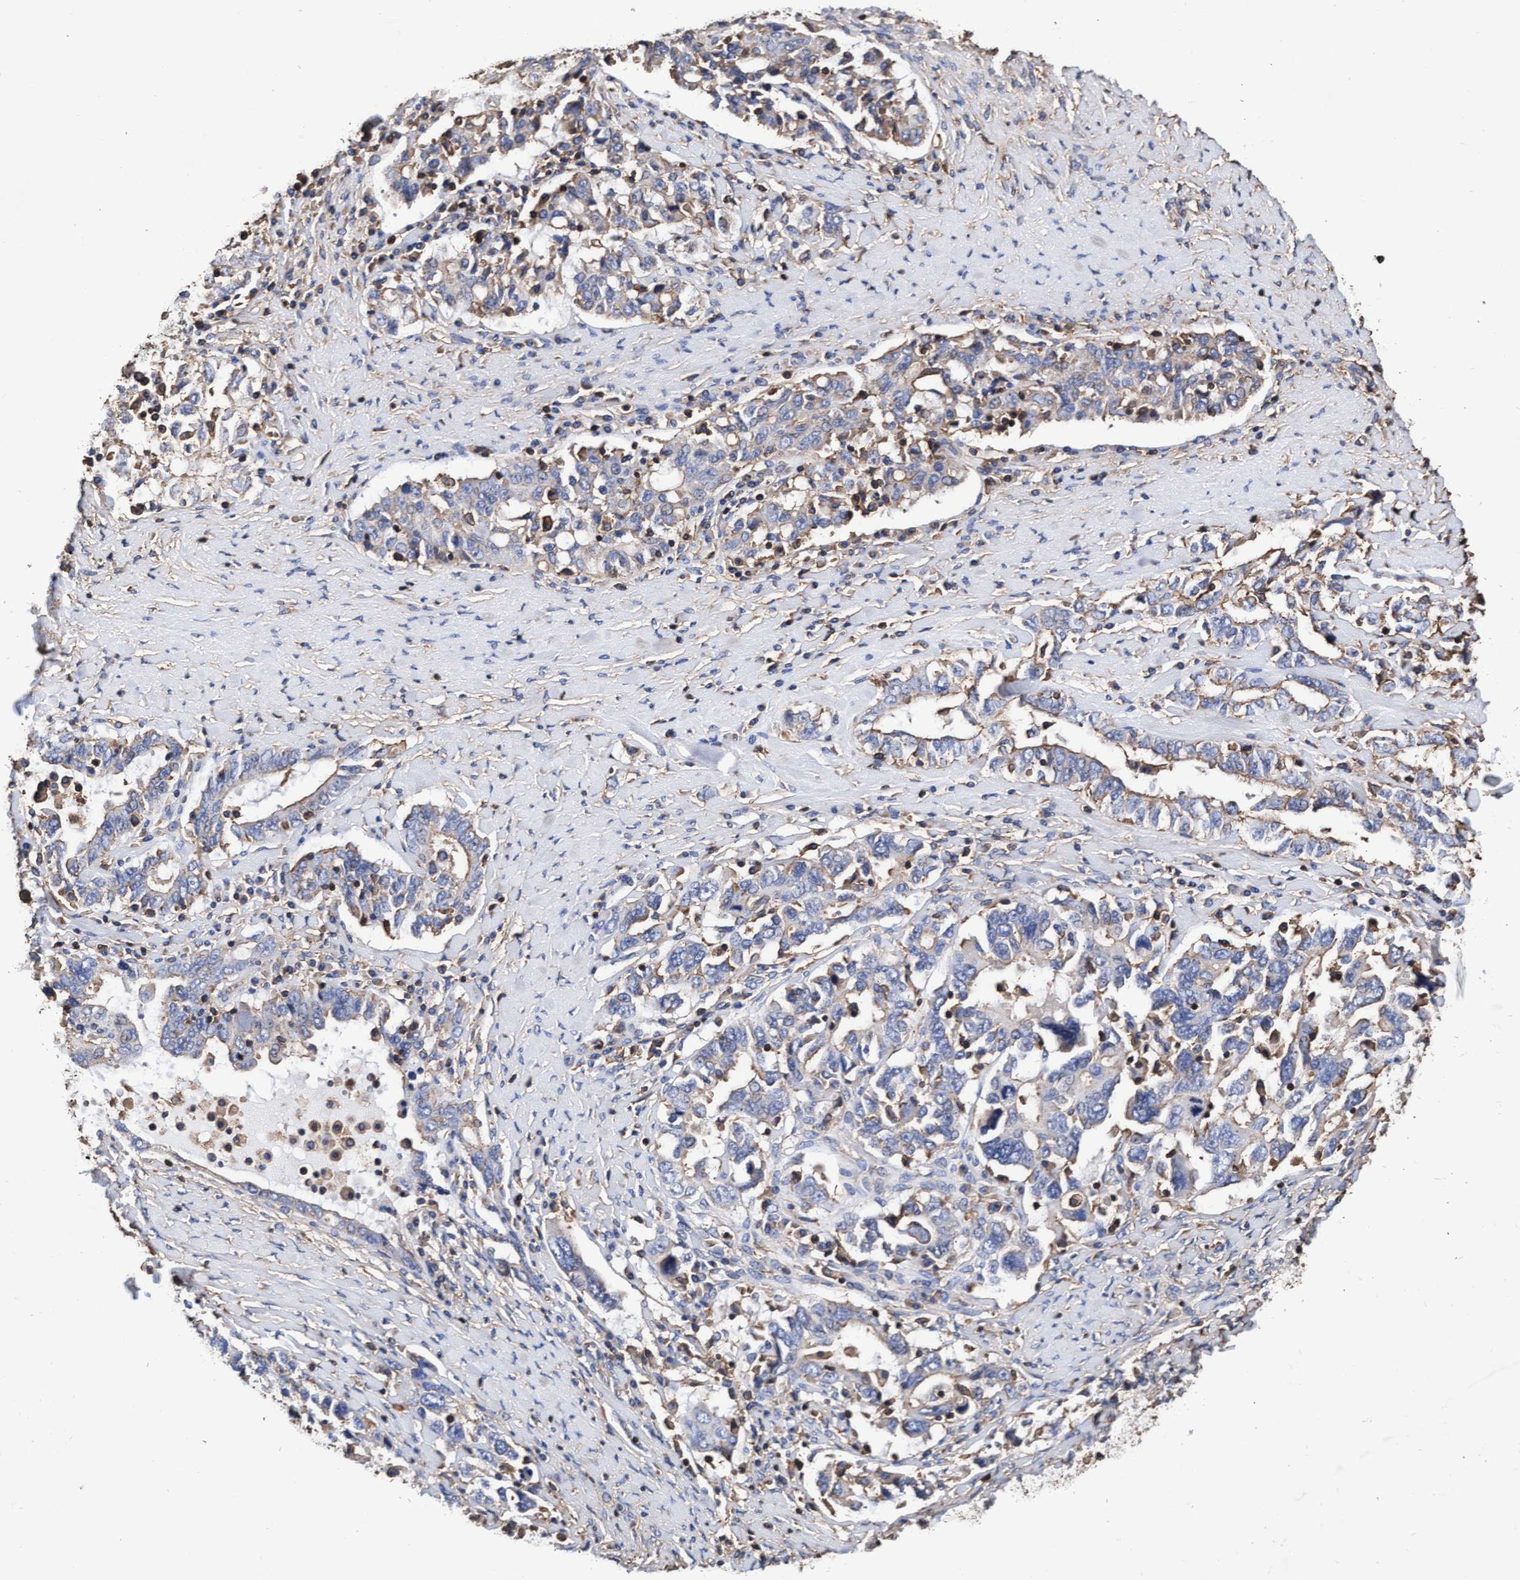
{"staining": {"intensity": "weak", "quantity": "<25%", "location": "cytoplasmic/membranous"}, "tissue": "ovarian cancer", "cell_type": "Tumor cells", "image_type": "cancer", "snomed": [{"axis": "morphology", "description": "Carcinoma, endometroid"}, {"axis": "topography", "description": "Ovary"}], "caption": "Immunohistochemical staining of ovarian cancer shows no significant staining in tumor cells.", "gene": "GRHPR", "patient": {"sex": "female", "age": 62}}